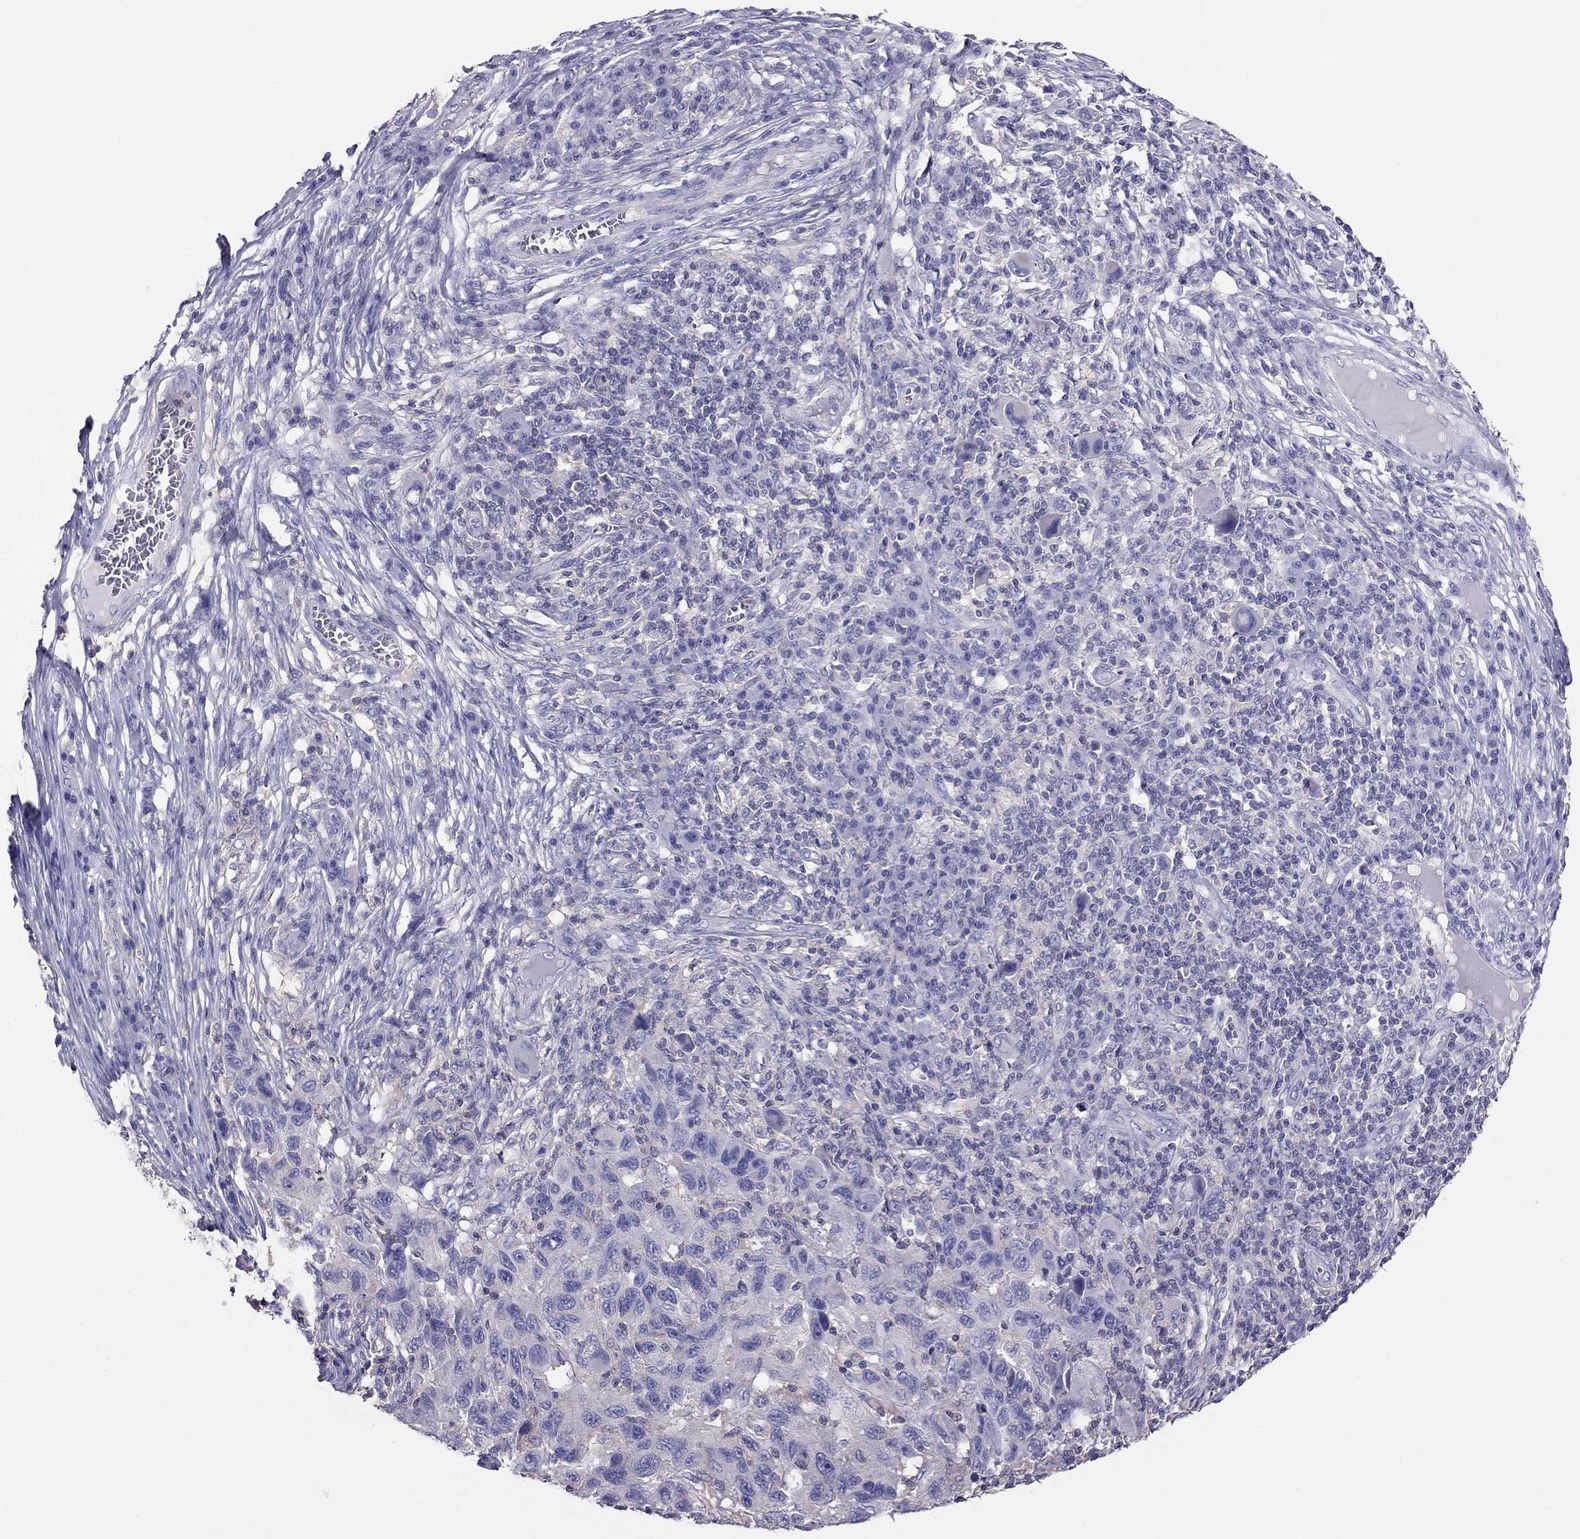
{"staining": {"intensity": "negative", "quantity": "none", "location": "none"}, "tissue": "melanoma", "cell_type": "Tumor cells", "image_type": "cancer", "snomed": [{"axis": "morphology", "description": "Malignant melanoma, NOS"}, {"axis": "topography", "description": "Skin"}], "caption": "The immunohistochemistry (IHC) photomicrograph has no significant positivity in tumor cells of malignant melanoma tissue.", "gene": "TEX22", "patient": {"sex": "male", "age": 53}}